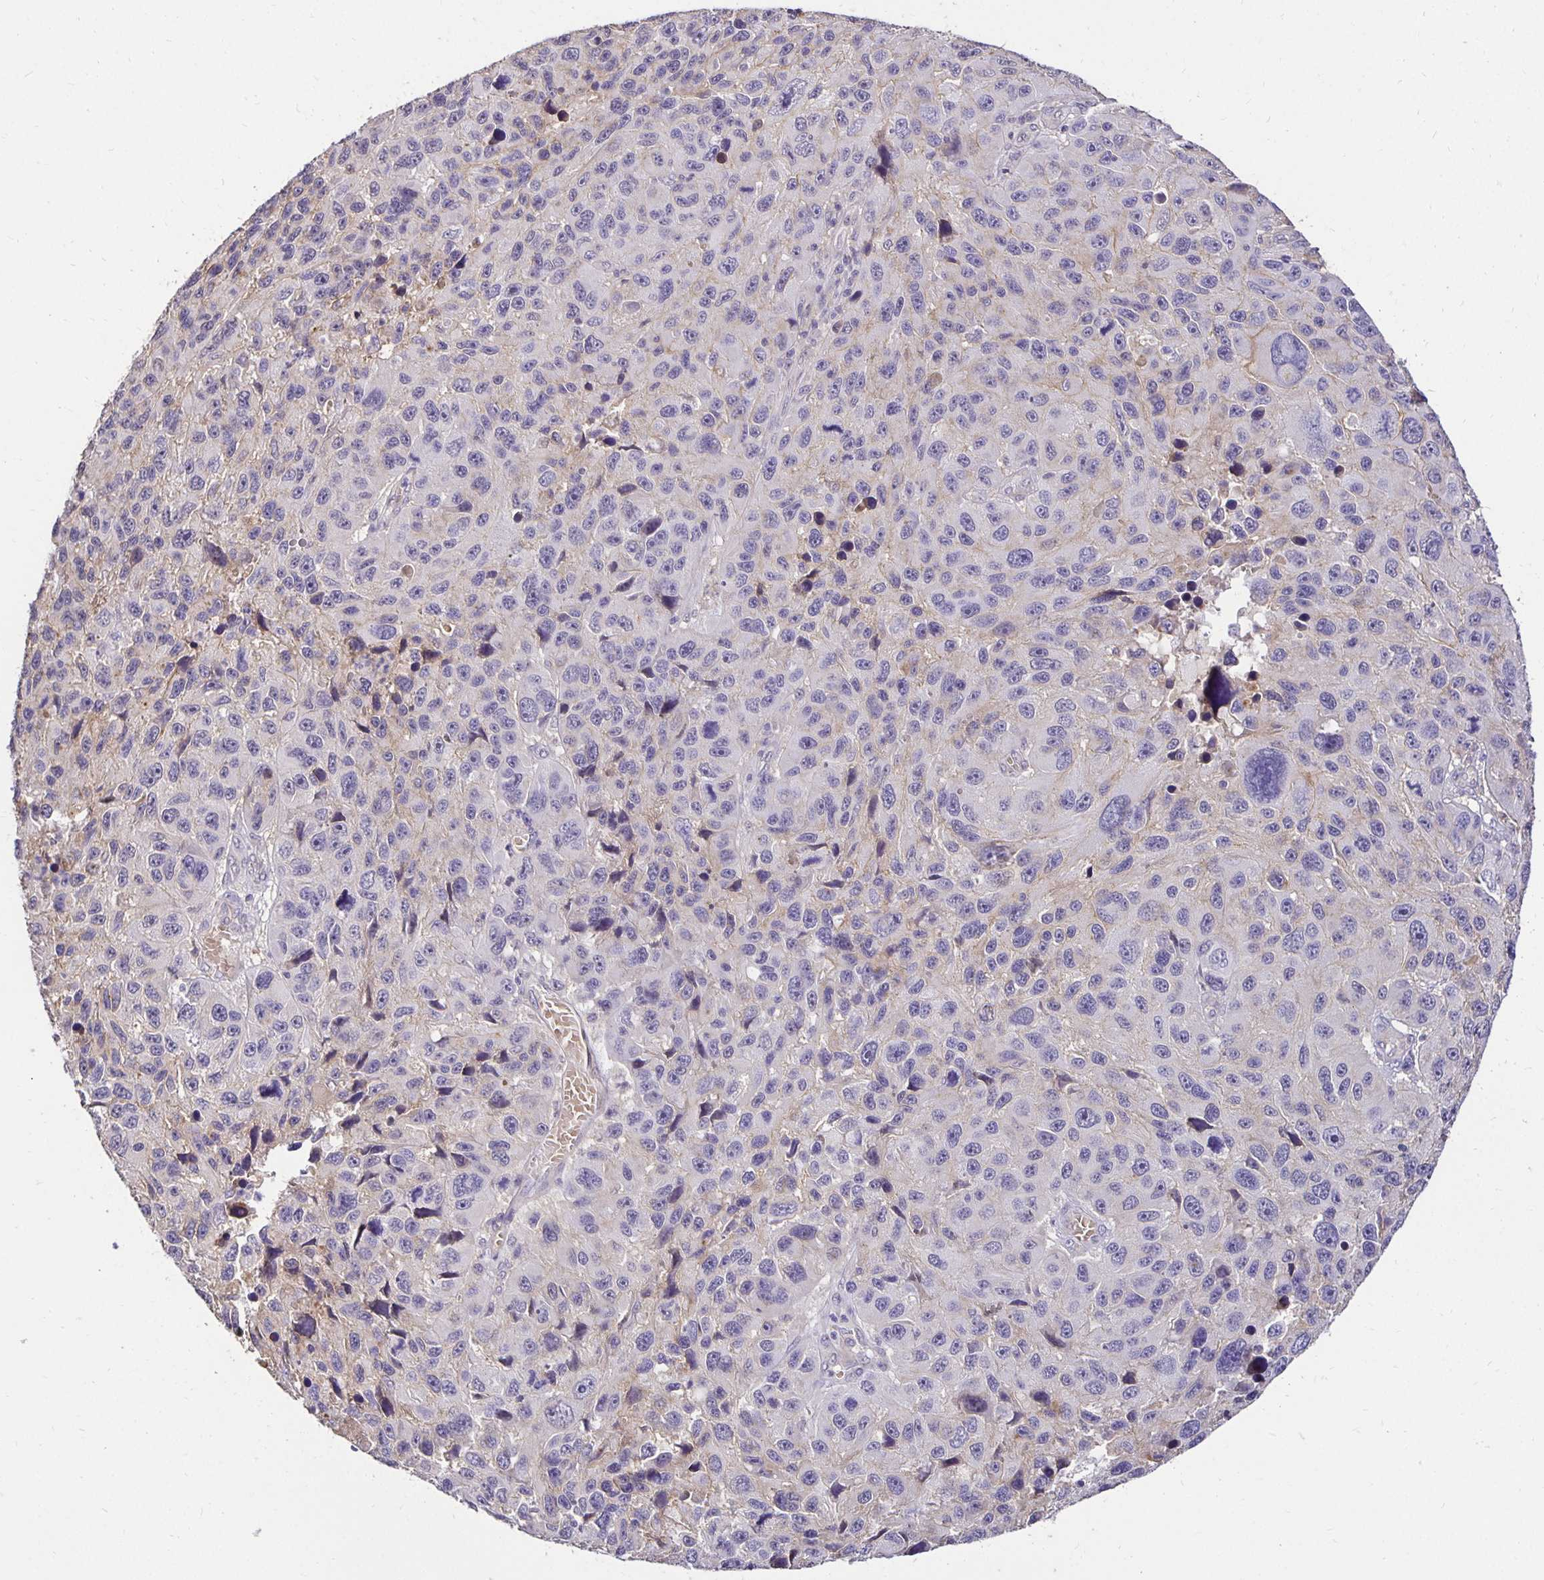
{"staining": {"intensity": "negative", "quantity": "none", "location": "none"}, "tissue": "melanoma", "cell_type": "Tumor cells", "image_type": "cancer", "snomed": [{"axis": "morphology", "description": "Malignant melanoma, NOS"}, {"axis": "topography", "description": "Skin"}], "caption": "A micrograph of melanoma stained for a protein exhibits no brown staining in tumor cells.", "gene": "PNPLA3", "patient": {"sex": "male", "age": 53}}